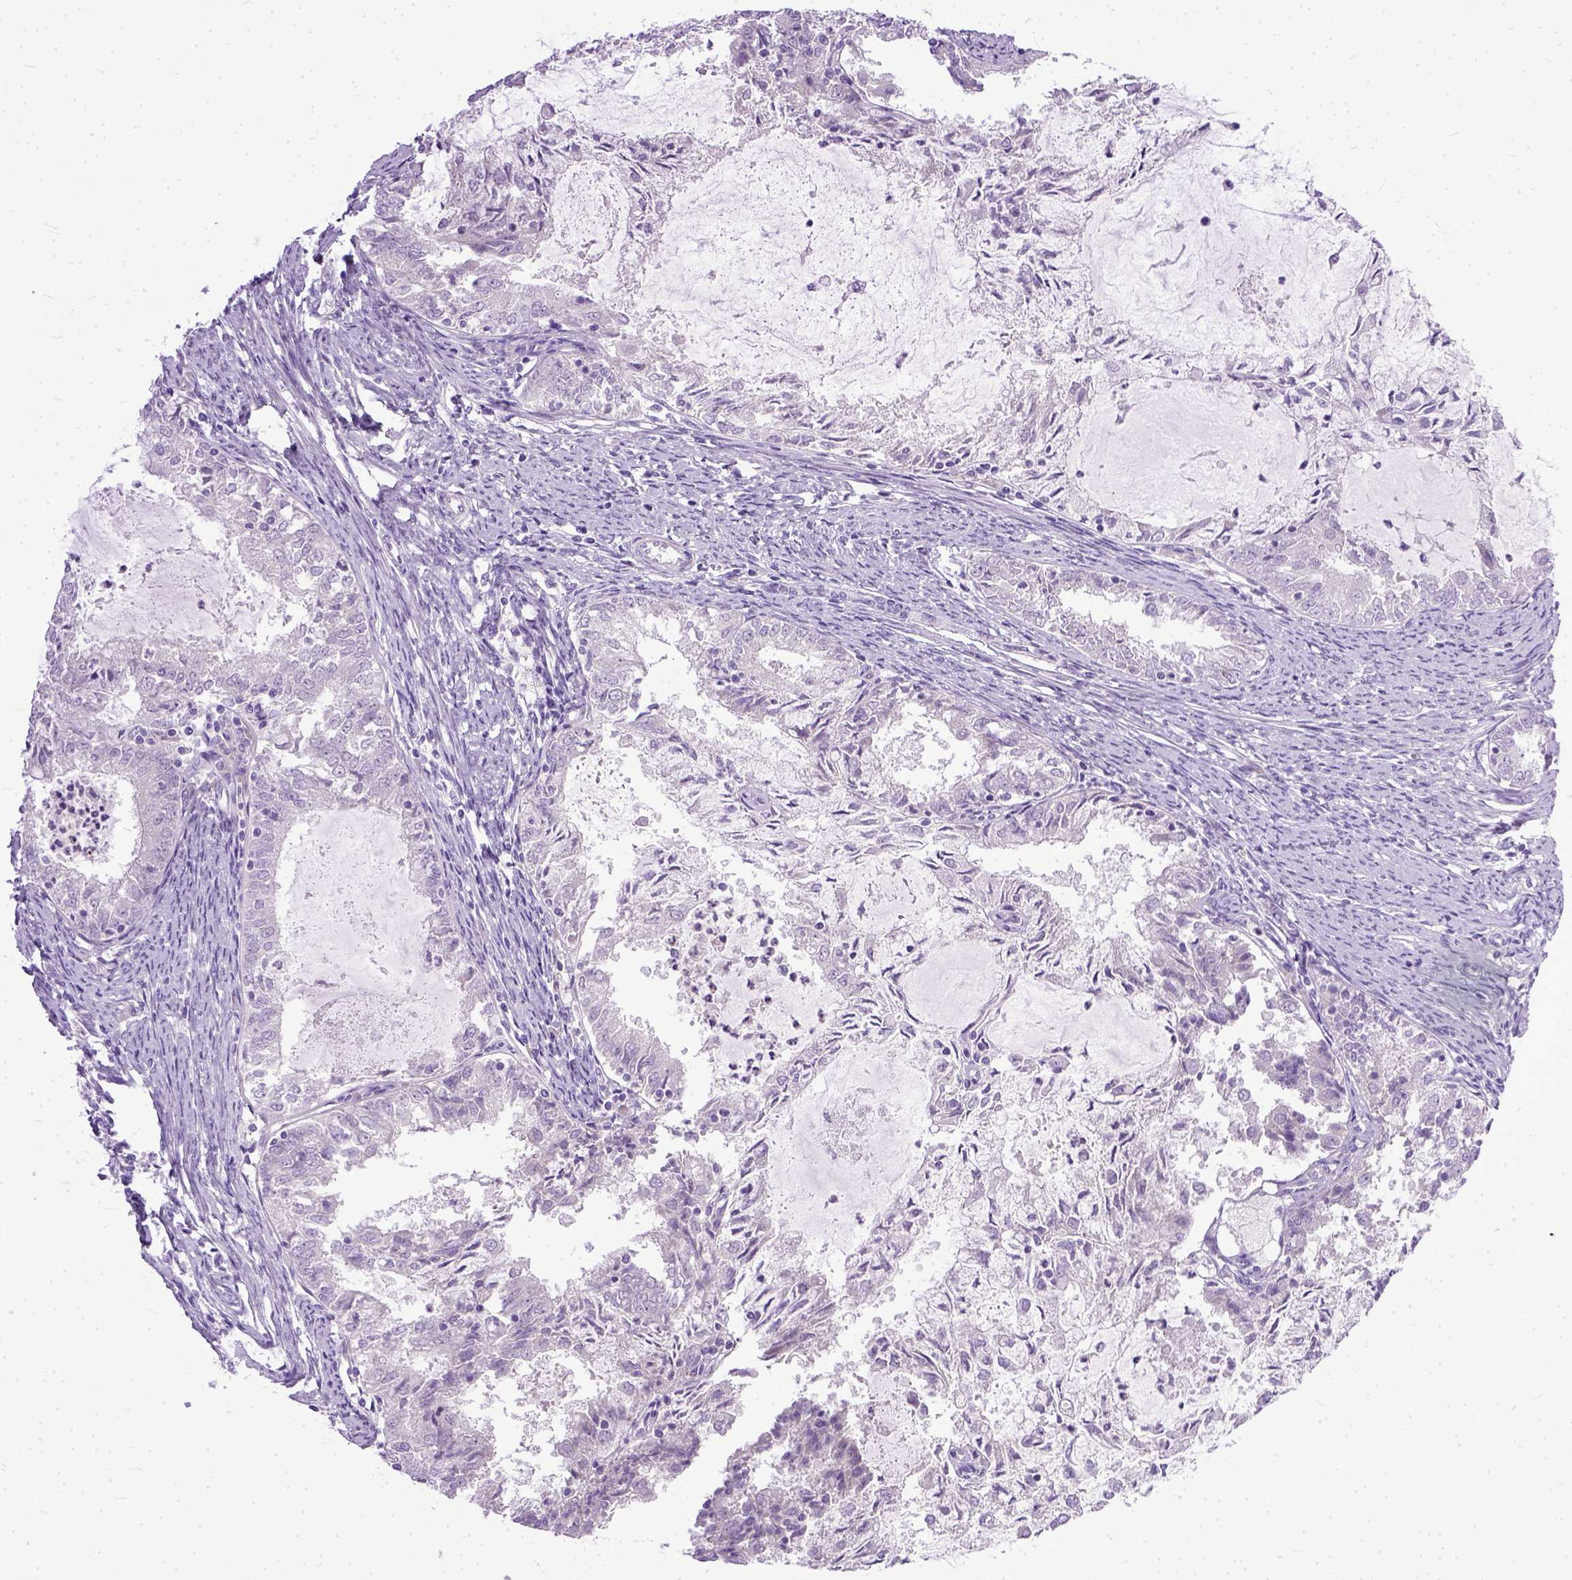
{"staining": {"intensity": "negative", "quantity": "none", "location": "none"}, "tissue": "endometrial cancer", "cell_type": "Tumor cells", "image_type": "cancer", "snomed": [{"axis": "morphology", "description": "Adenocarcinoma, NOS"}, {"axis": "topography", "description": "Endometrium"}], "caption": "Endometrial cancer (adenocarcinoma) was stained to show a protein in brown. There is no significant positivity in tumor cells.", "gene": "TCEAL7", "patient": {"sex": "female", "age": 57}}